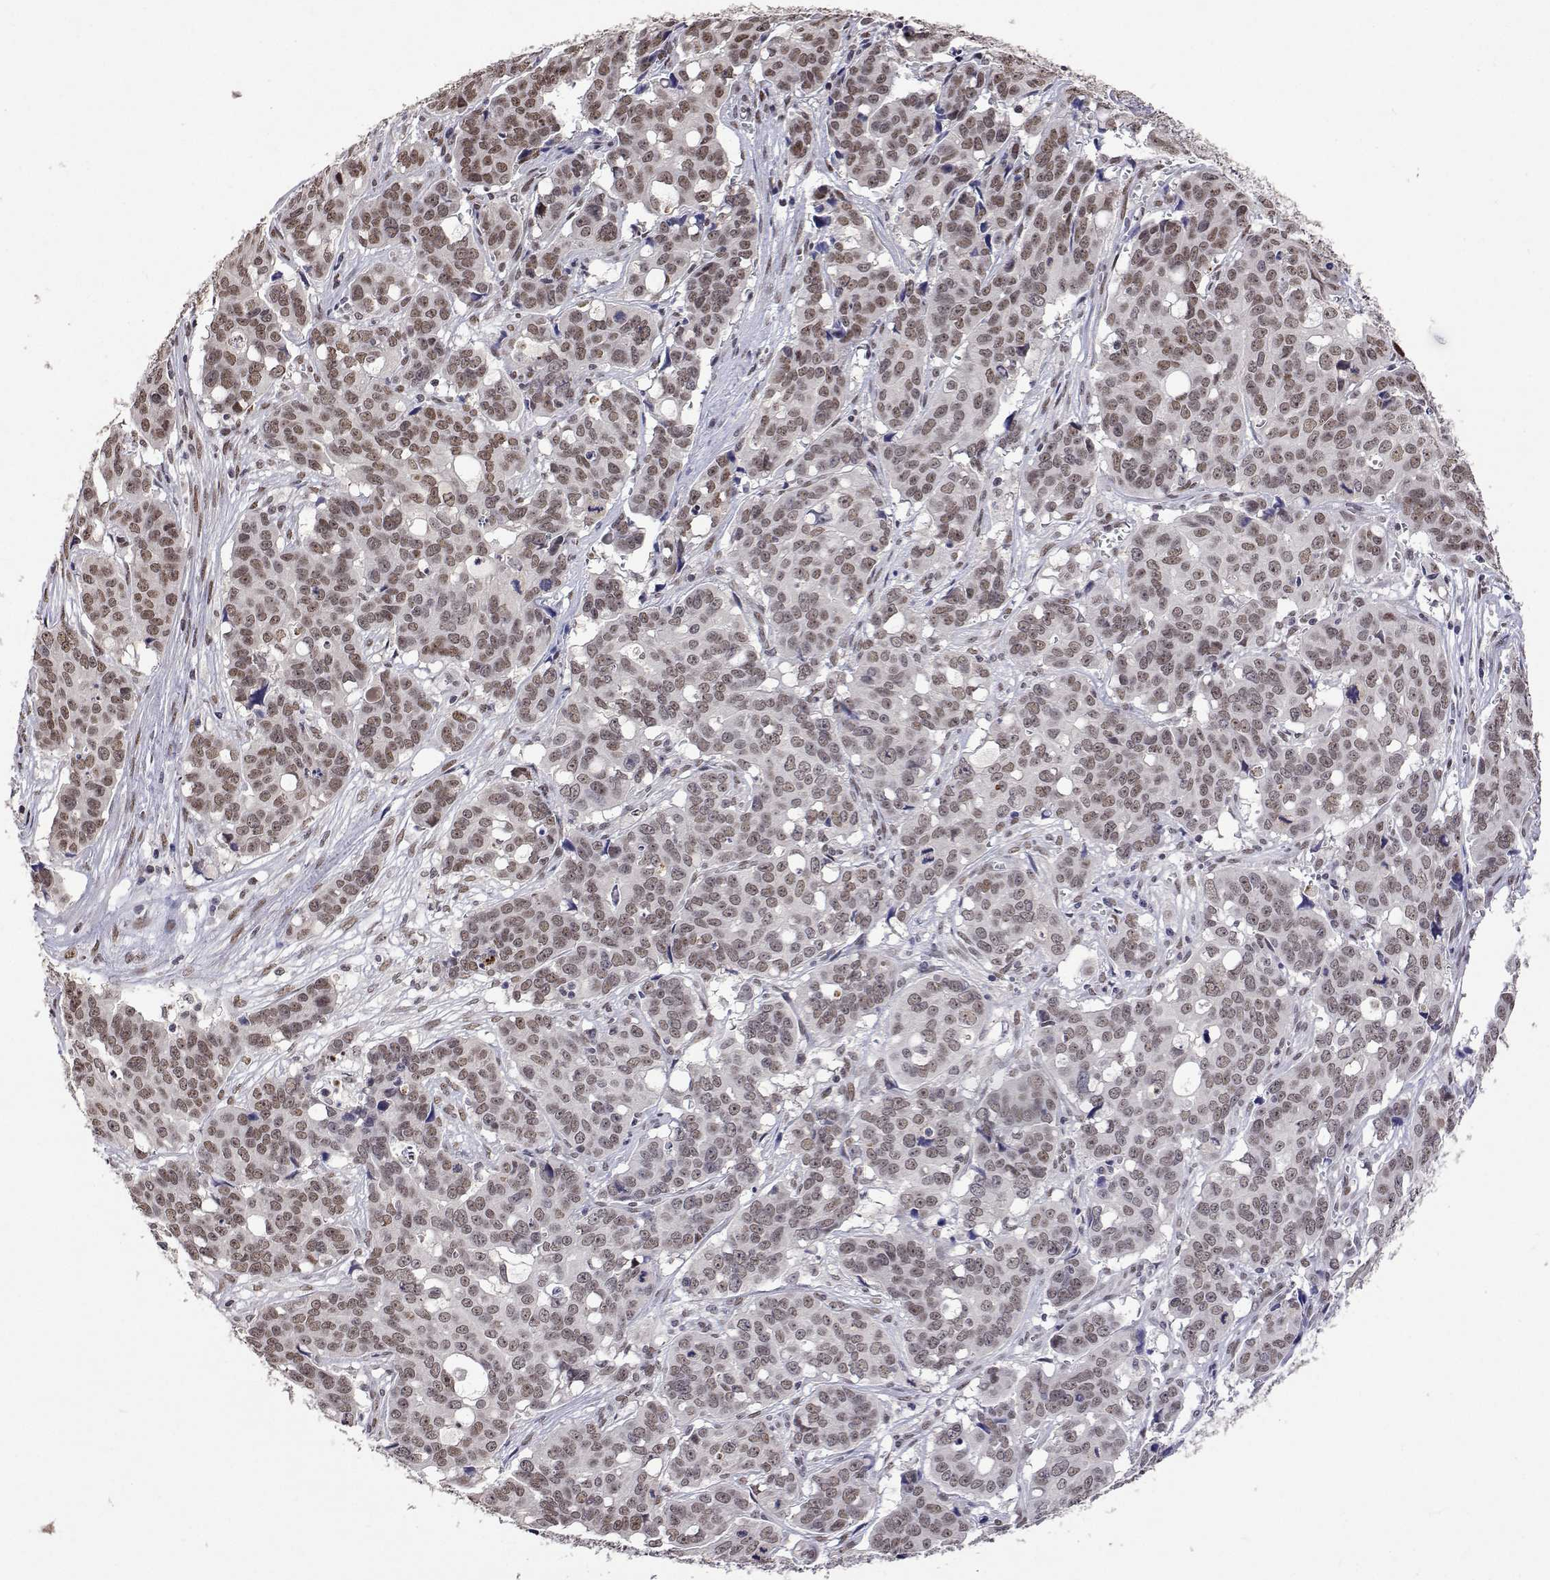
{"staining": {"intensity": "moderate", "quantity": ">75%", "location": "nuclear"}, "tissue": "ovarian cancer", "cell_type": "Tumor cells", "image_type": "cancer", "snomed": [{"axis": "morphology", "description": "Carcinoma, endometroid"}, {"axis": "topography", "description": "Ovary"}], "caption": "Moderate nuclear protein staining is identified in about >75% of tumor cells in endometroid carcinoma (ovarian).", "gene": "HNRNPA0", "patient": {"sex": "female", "age": 78}}